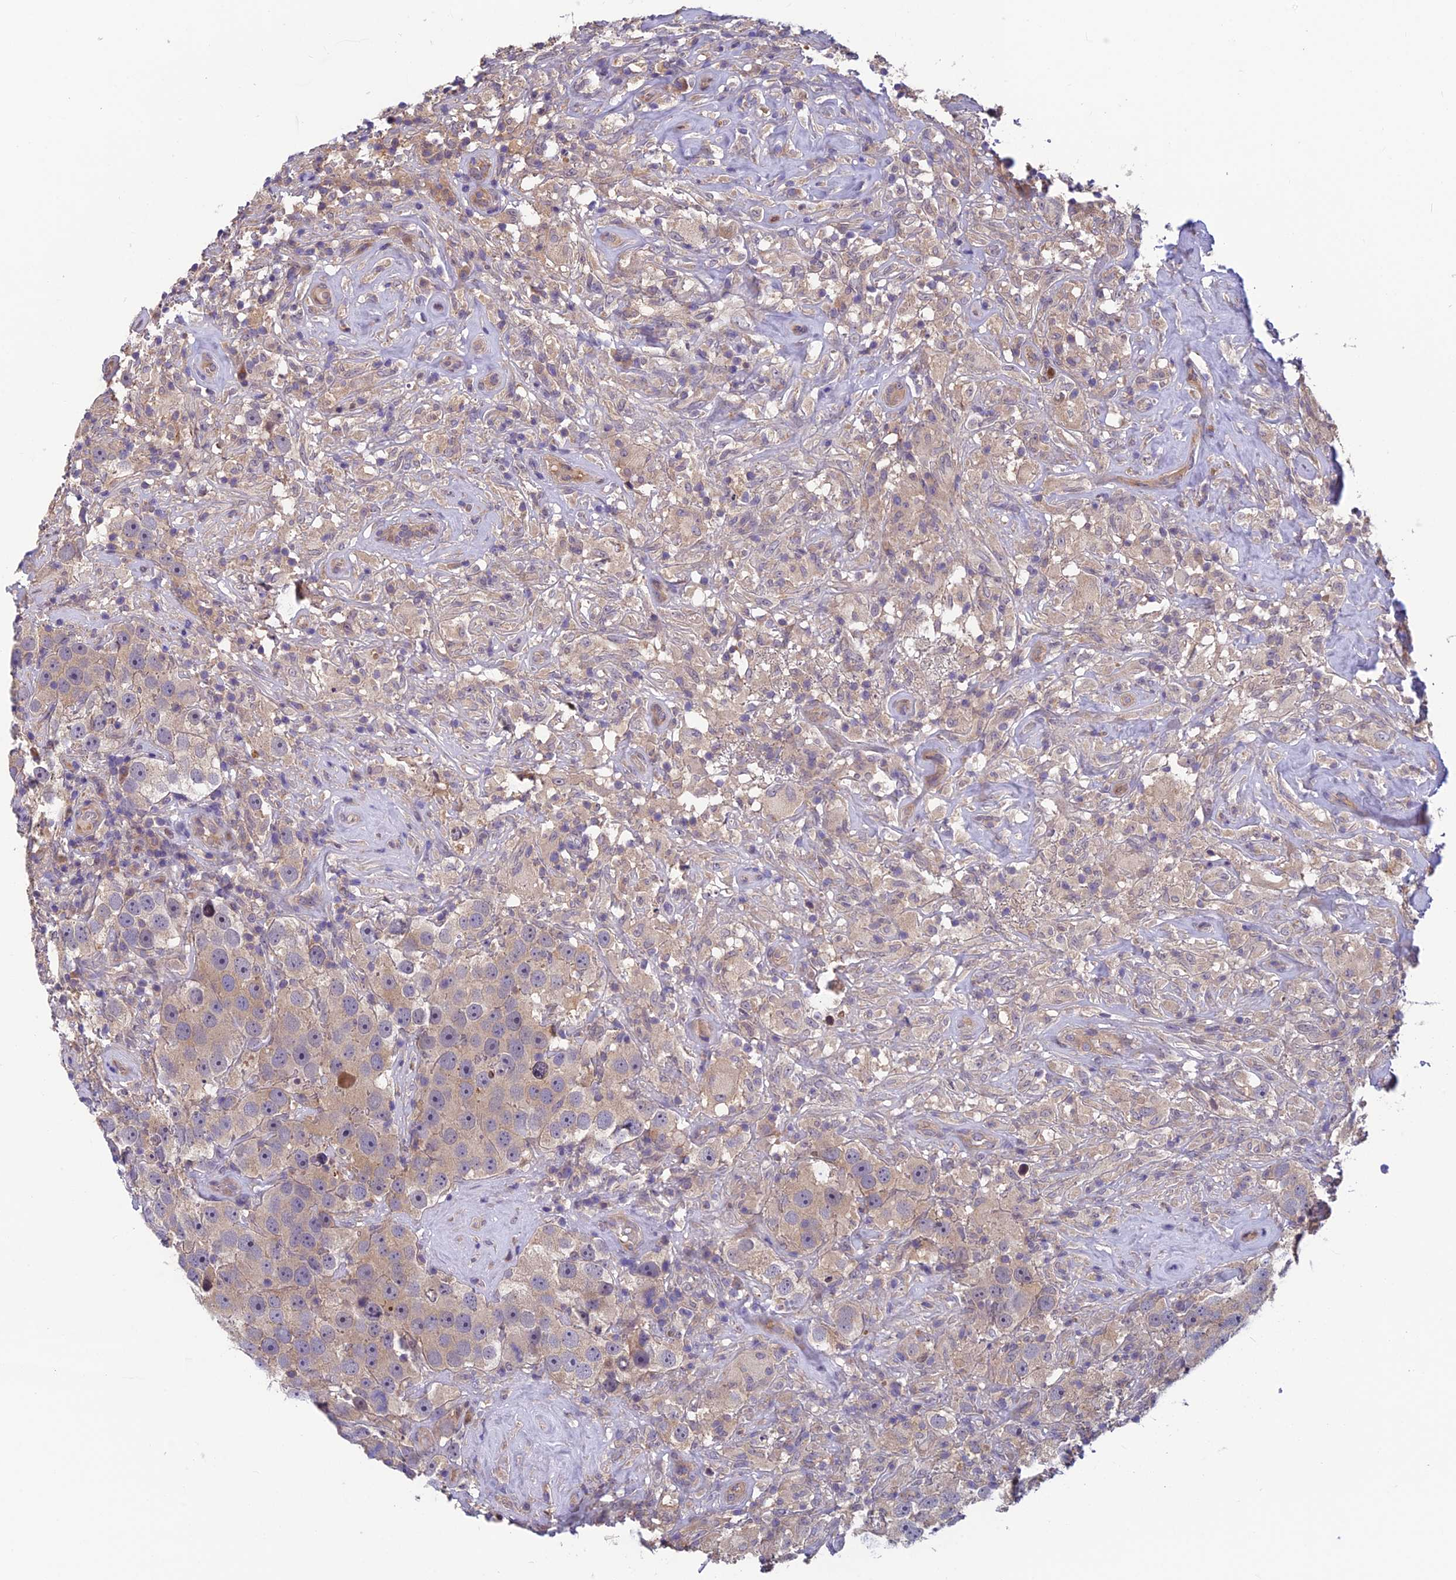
{"staining": {"intensity": "weak", "quantity": "<25%", "location": "cytoplasmic/membranous"}, "tissue": "testis cancer", "cell_type": "Tumor cells", "image_type": "cancer", "snomed": [{"axis": "morphology", "description": "Seminoma, NOS"}, {"axis": "topography", "description": "Testis"}], "caption": "DAB (3,3'-diaminobenzidine) immunohistochemical staining of seminoma (testis) exhibits no significant positivity in tumor cells. (IHC, brightfield microscopy, high magnification).", "gene": "HECA", "patient": {"sex": "male", "age": 49}}